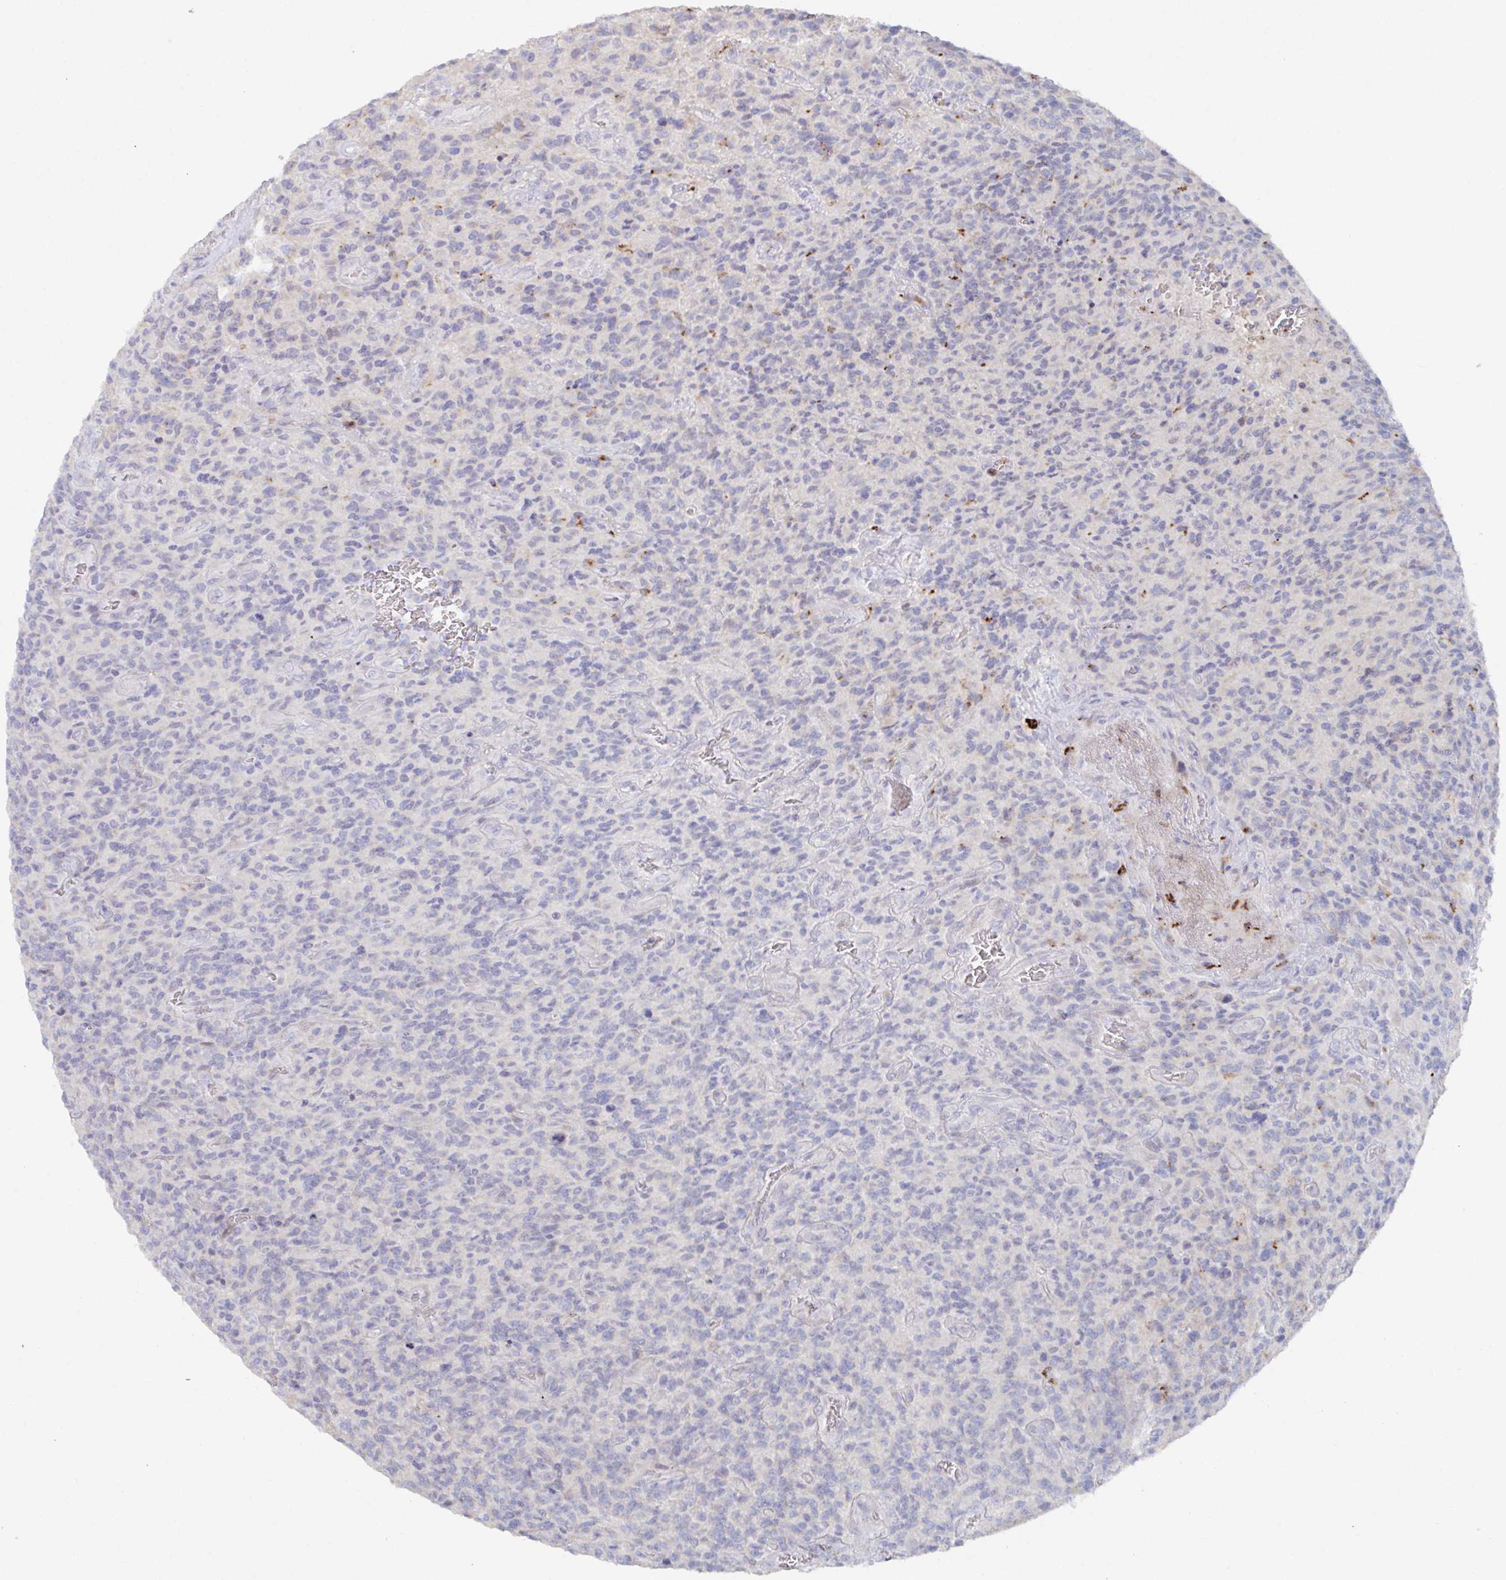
{"staining": {"intensity": "negative", "quantity": "none", "location": "none"}, "tissue": "glioma", "cell_type": "Tumor cells", "image_type": "cancer", "snomed": [{"axis": "morphology", "description": "Glioma, malignant, High grade"}, {"axis": "topography", "description": "Brain"}], "caption": "DAB immunohistochemical staining of glioma demonstrates no significant staining in tumor cells.", "gene": "KCNK5", "patient": {"sex": "male", "age": 76}}